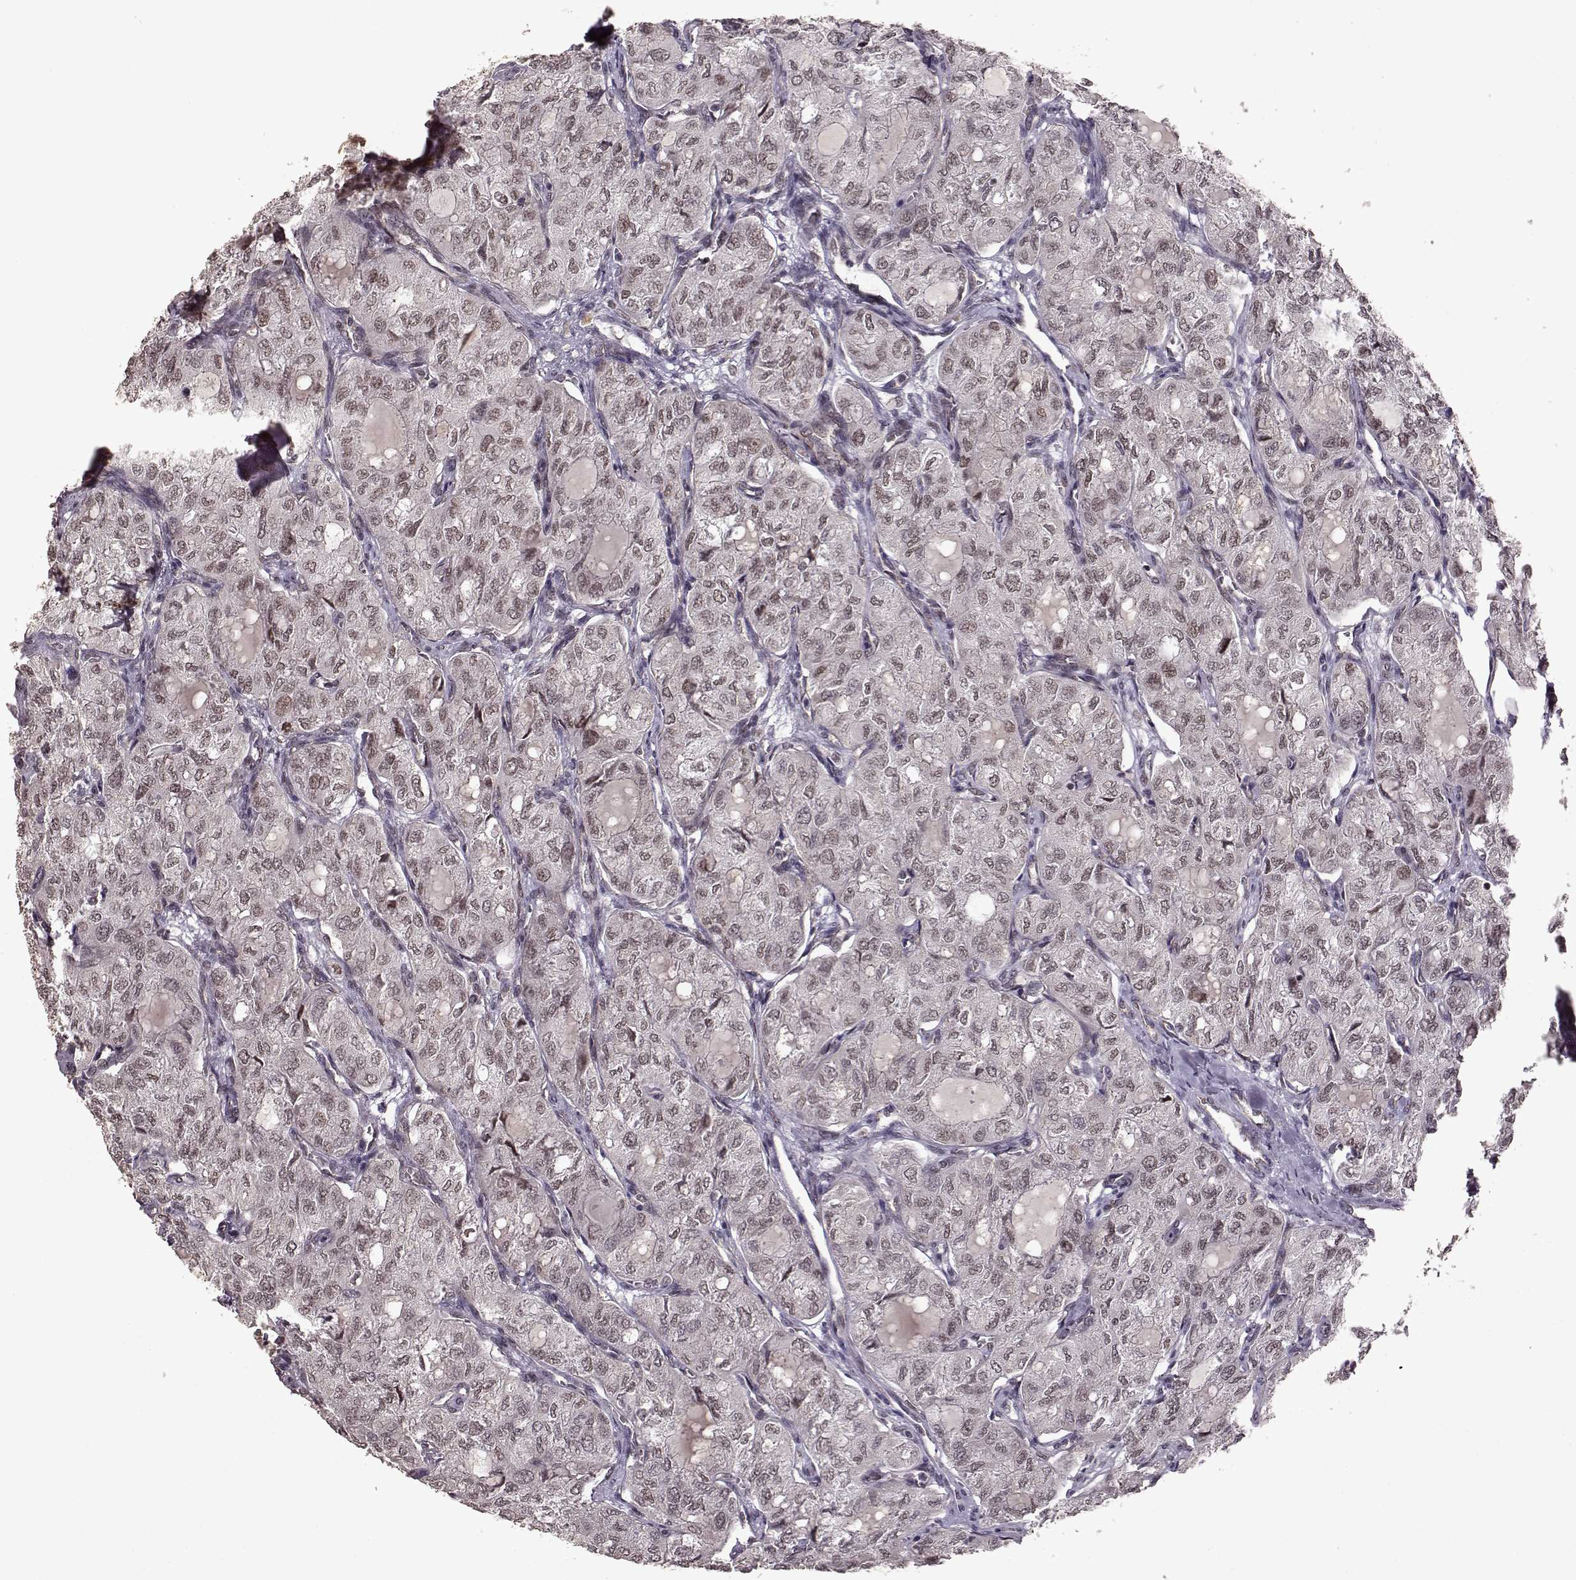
{"staining": {"intensity": "negative", "quantity": "none", "location": "none"}, "tissue": "thyroid cancer", "cell_type": "Tumor cells", "image_type": "cancer", "snomed": [{"axis": "morphology", "description": "Follicular adenoma carcinoma, NOS"}, {"axis": "topography", "description": "Thyroid gland"}], "caption": "Immunohistochemistry photomicrograph of human thyroid cancer stained for a protein (brown), which shows no staining in tumor cells.", "gene": "RRAGD", "patient": {"sex": "male", "age": 75}}